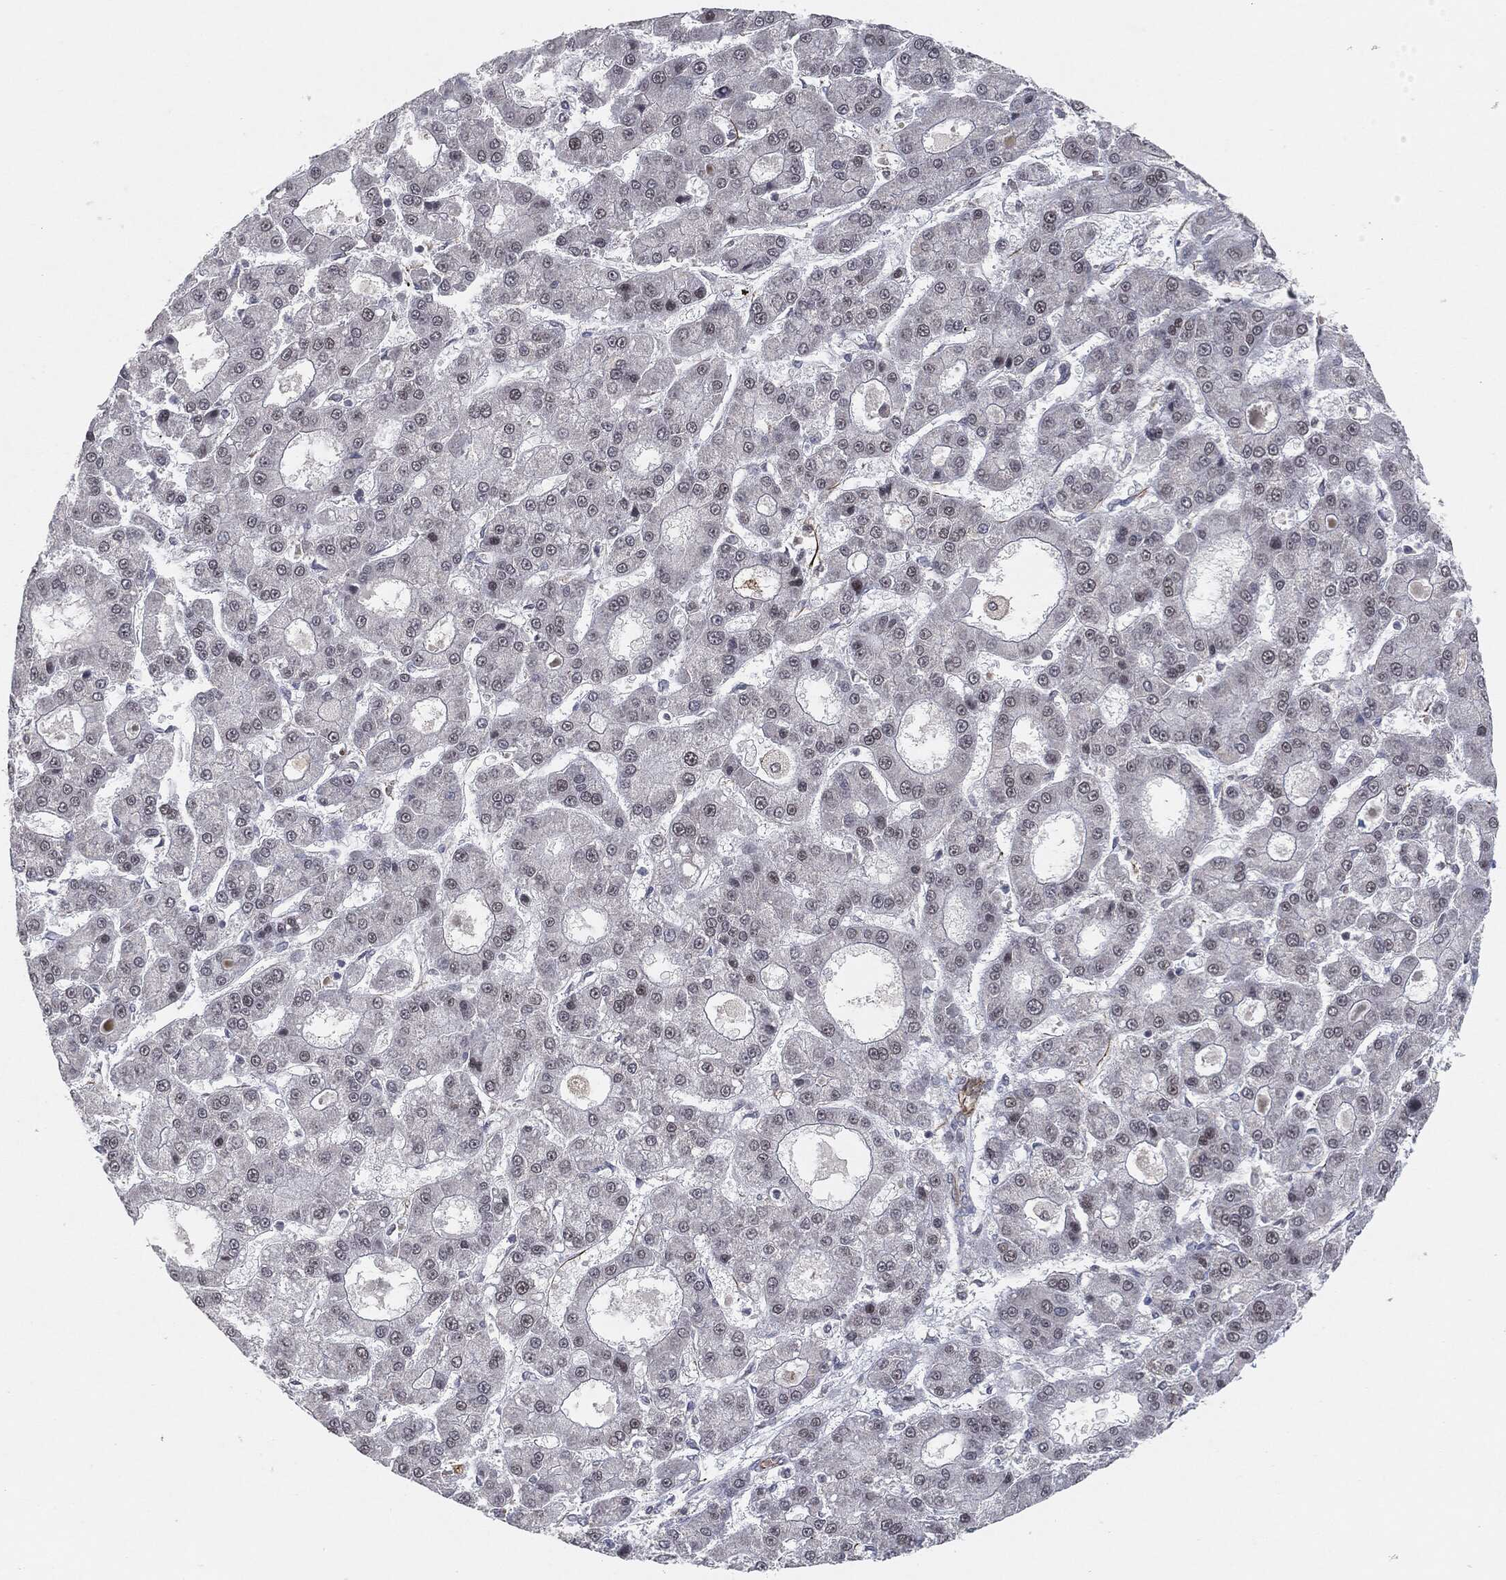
{"staining": {"intensity": "negative", "quantity": "none", "location": "none"}, "tissue": "liver cancer", "cell_type": "Tumor cells", "image_type": "cancer", "snomed": [{"axis": "morphology", "description": "Carcinoma, Hepatocellular, NOS"}, {"axis": "topography", "description": "Liver"}], "caption": "Immunohistochemical staining of liver cancer (hepatocellular carcinoma) reveals no significant expression in tumor cells.", "gene": "TP53RK", "patient": {"sex": "male", "age": 70}}